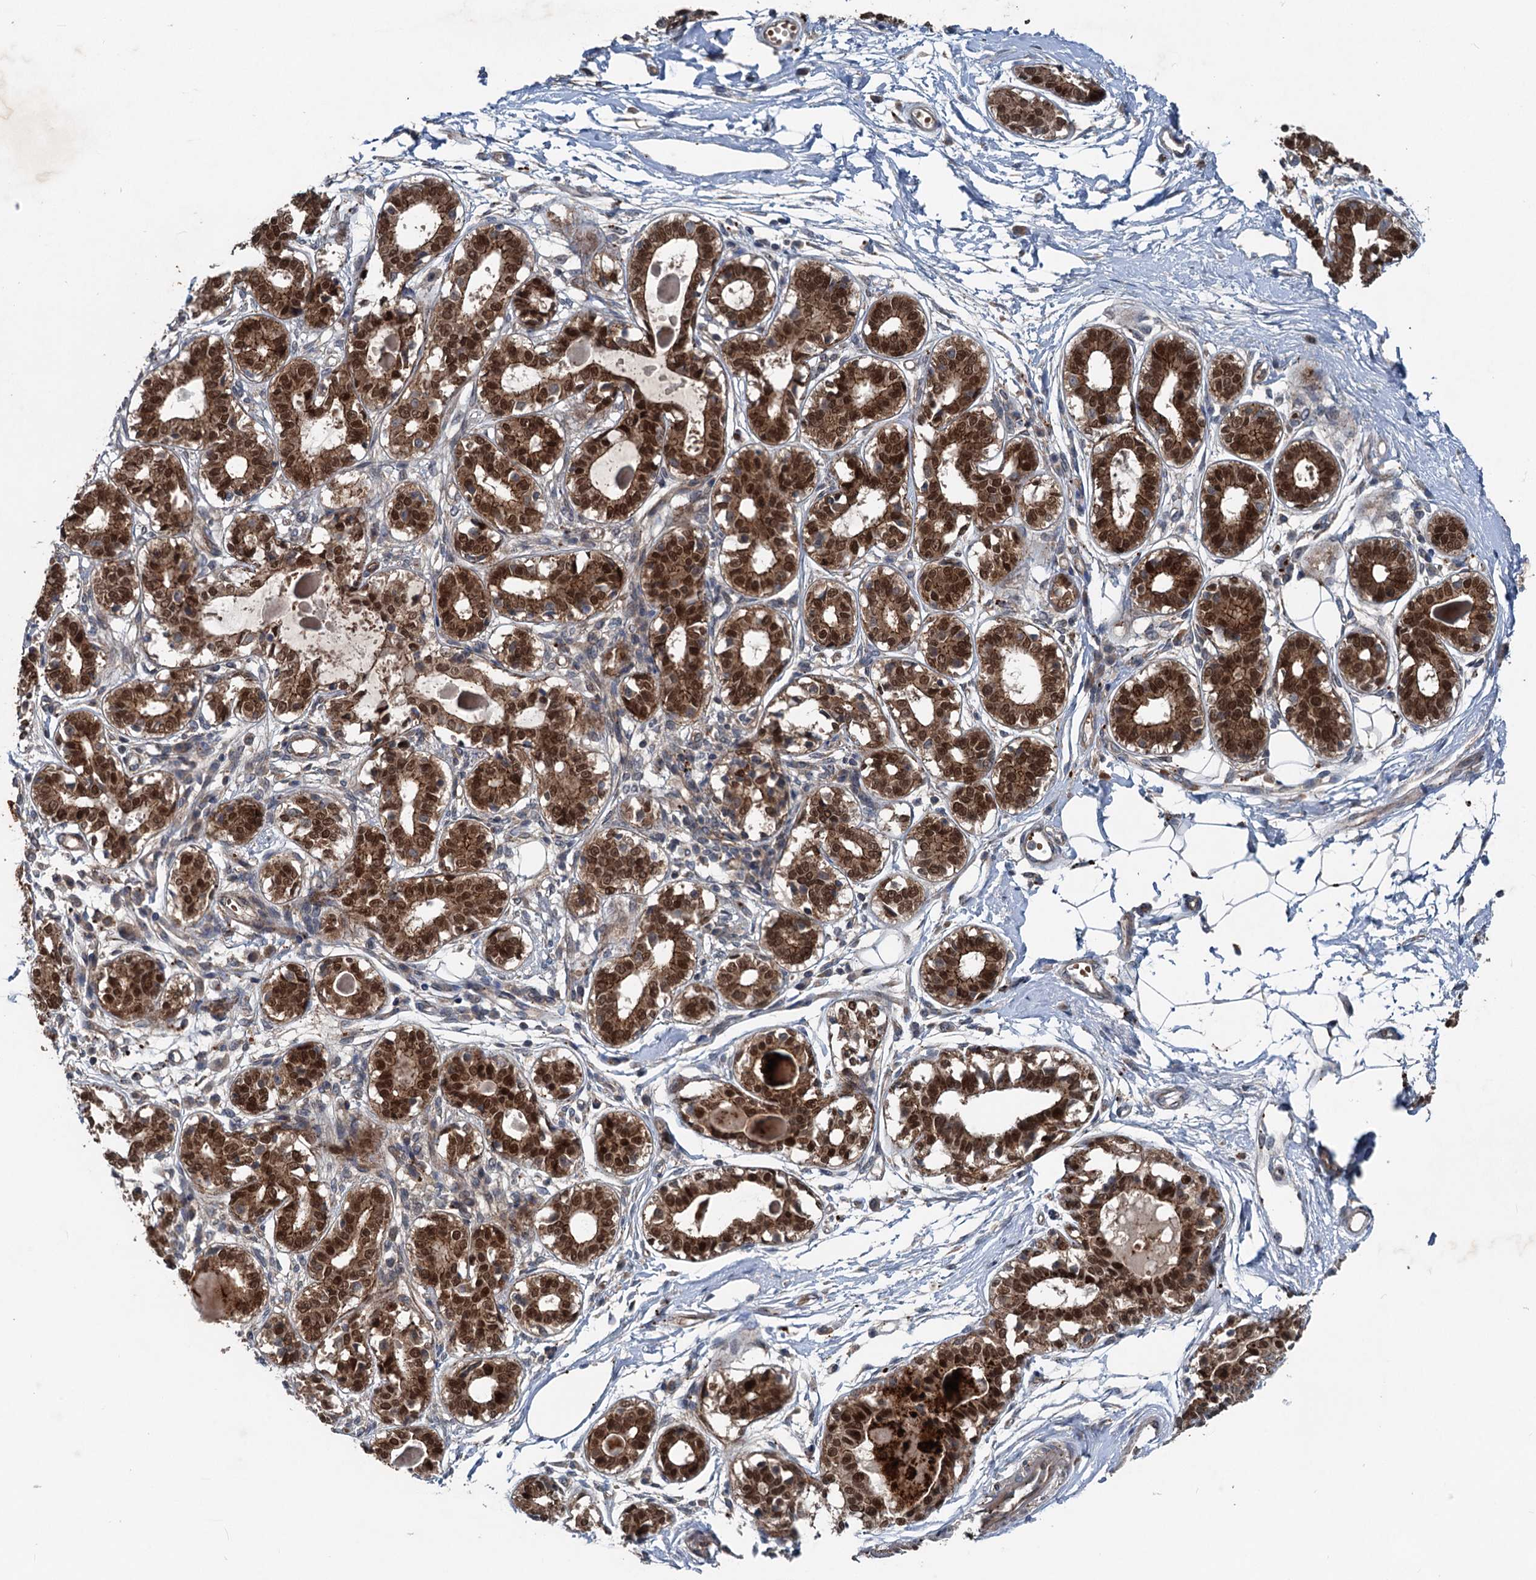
{"staining": {"intensity": "negative", "quantity": "none", "location": "none"}, "tissue": "breast", "cell_type": "Adipocytes", "image_type": "normal", "snomed": [{"axis": "morphology", "description": "Normal tissue, NOS"}, {"axis": "topography", "description": "Breast"}], "caption": "Image shows no significant protein expression in adipocytes of normal breast. (DAB immunohistochemistry, high magnification).", "gene": "N4BP2L2", "patient": {"sex": "female", "age": 45}}